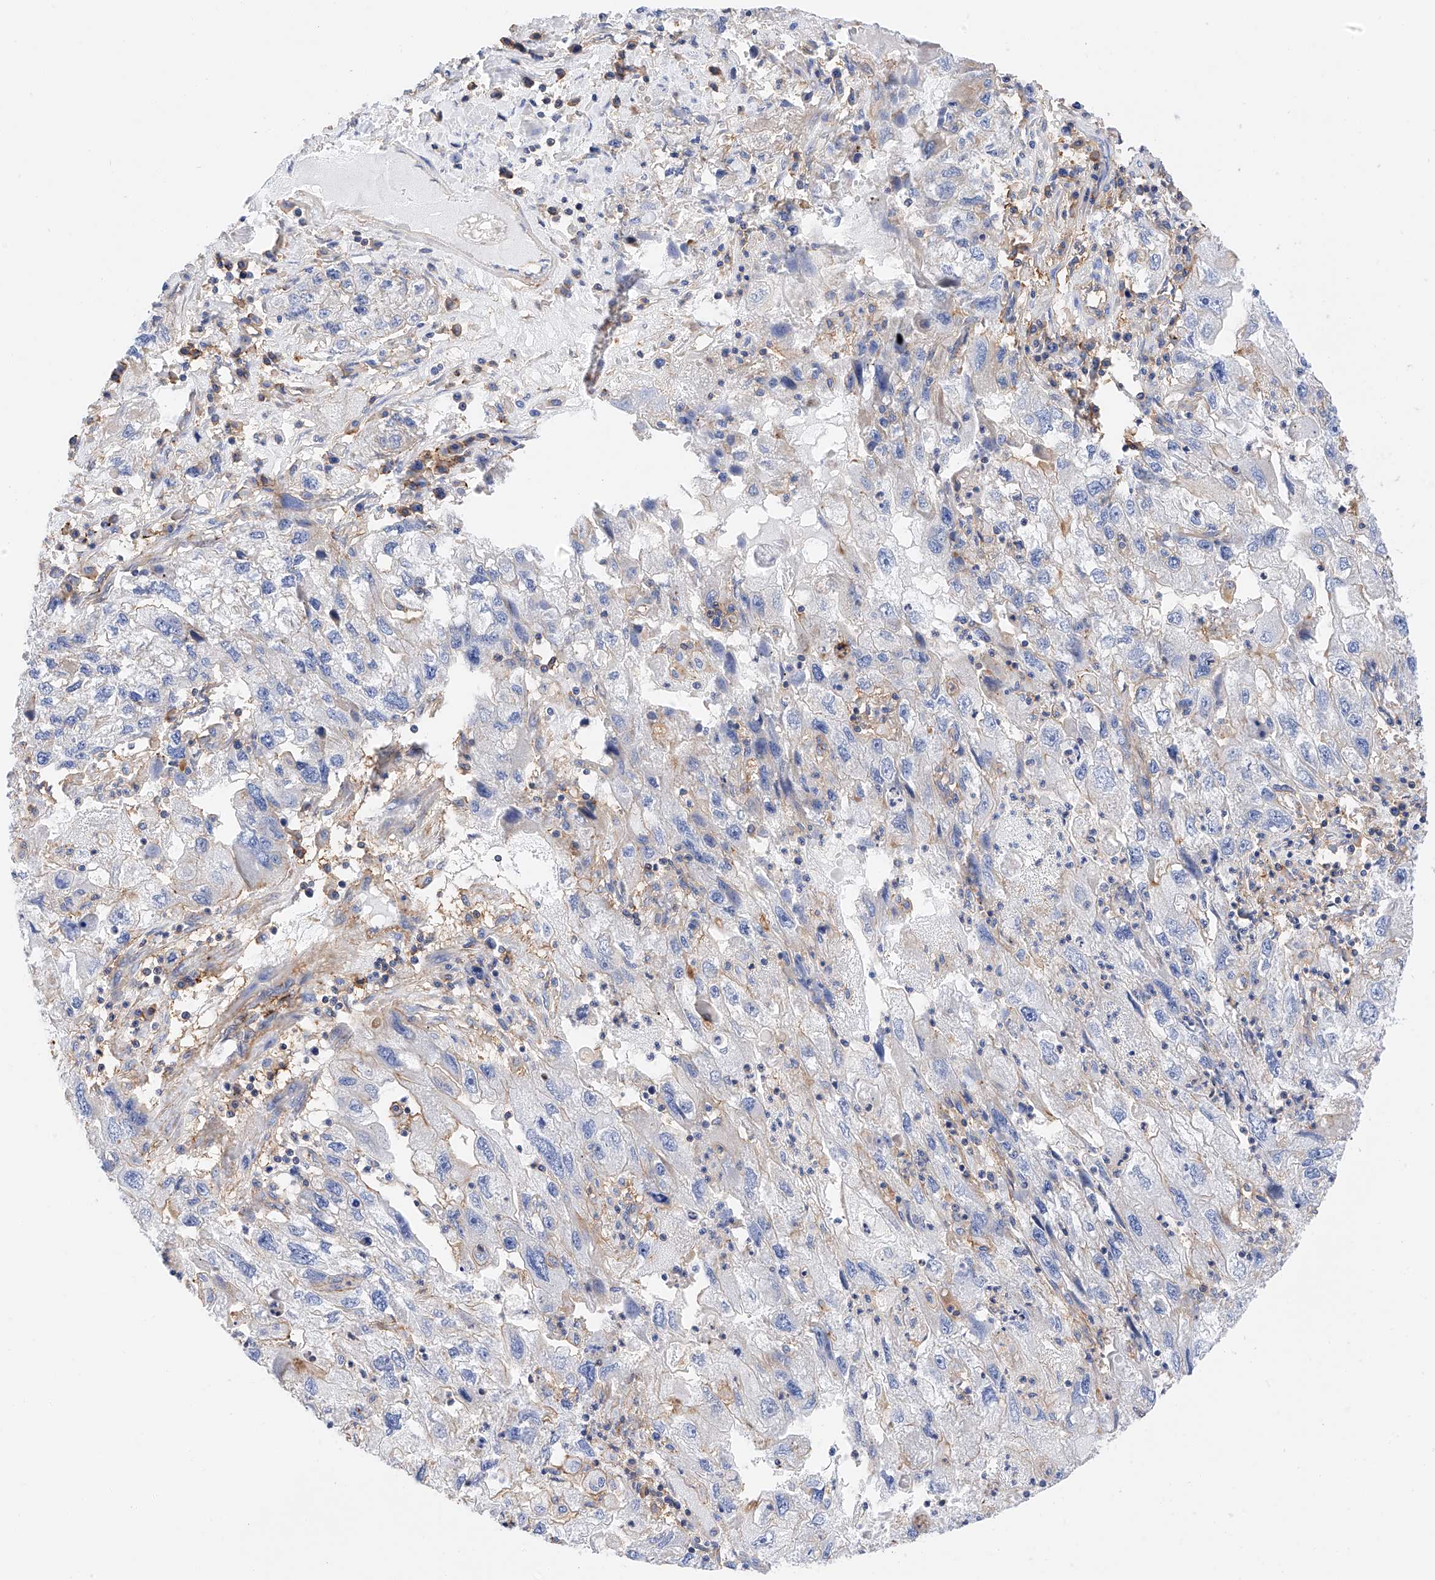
{"staining": {"intensity": "negative", "quantity": "none", "location": "none"}, "tissue": "endometrial cancer", "cell_type": "Tumor cells", "image_type": "cancer", "snomed": [{"axis": "morphology", "description": "Adenocarcinoma, NOS"}, {"axis": "topography", "description": "Endometrium"}], "caption": "This photomicrograph is of endometrial cancer (adenocarcinoma) stained with immunohistochemistry to label a protein in brown with the nuclei are counter-stained blue. There is no expression in tumor cells.", "gene": "HAUS4", "patient": {"sex": "female", "age": 49}}